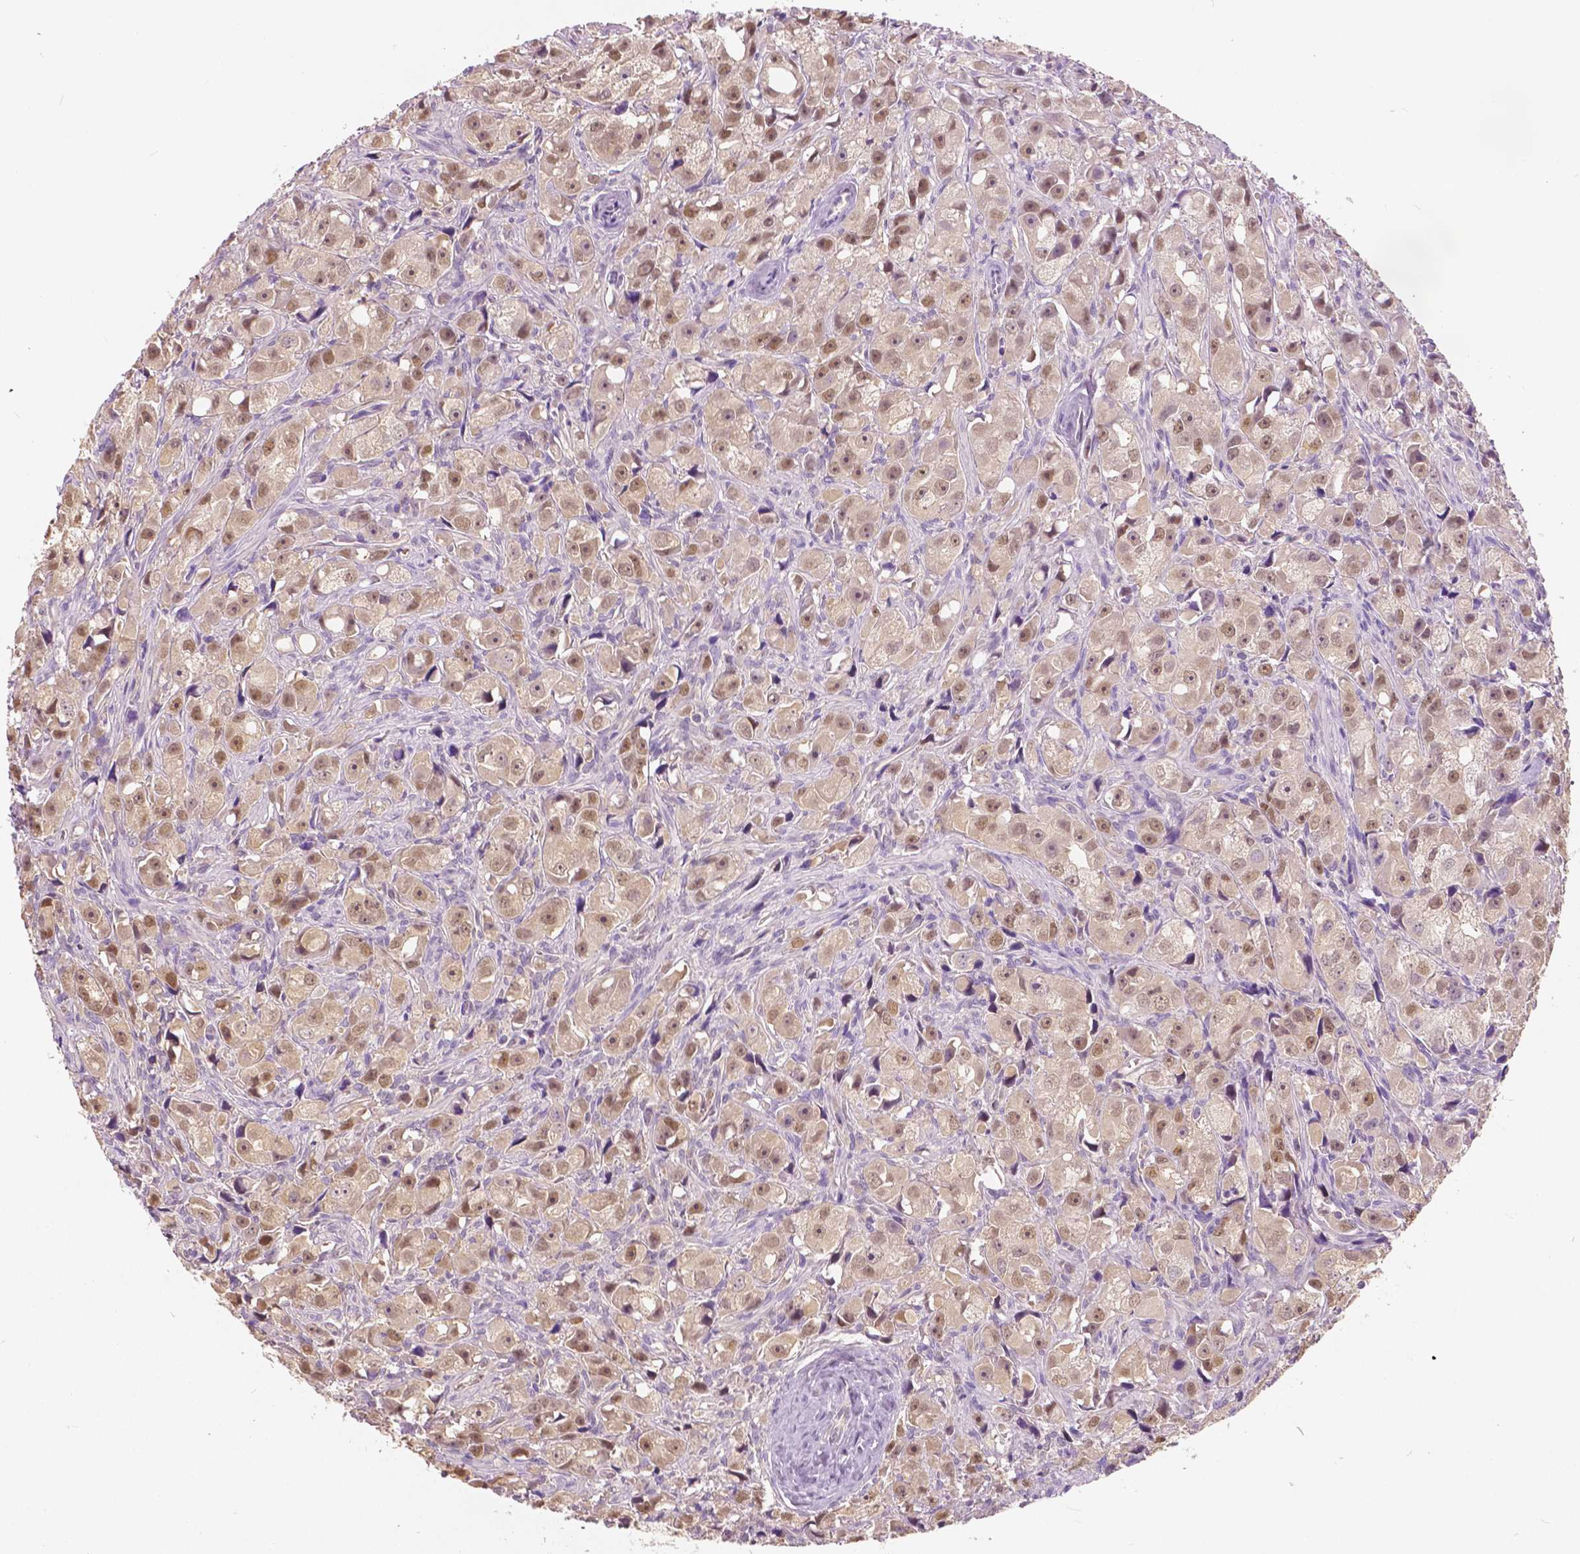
{"staining": {"intensity": "moderate", "quantity": ">75%", "location": "nuclear"}, "tissue": "prostate cancer", "cell_type": "Tumor cells", "image_type": "cancer", "snomed": [{"axis": "morphology", "description": "Adenocarcinoma, High grade"}, {"axis": "topography", "description": "Prostate"}], "caption": "Immunohistochemical staining of human prostate cancer (adenocarcinoma (high-grade)) demonstrates moderate nuclear protein staining in approximately >75% of tumor cells.", "gene": "TKFC", "patient": {"sex": "male", "age": 75}}